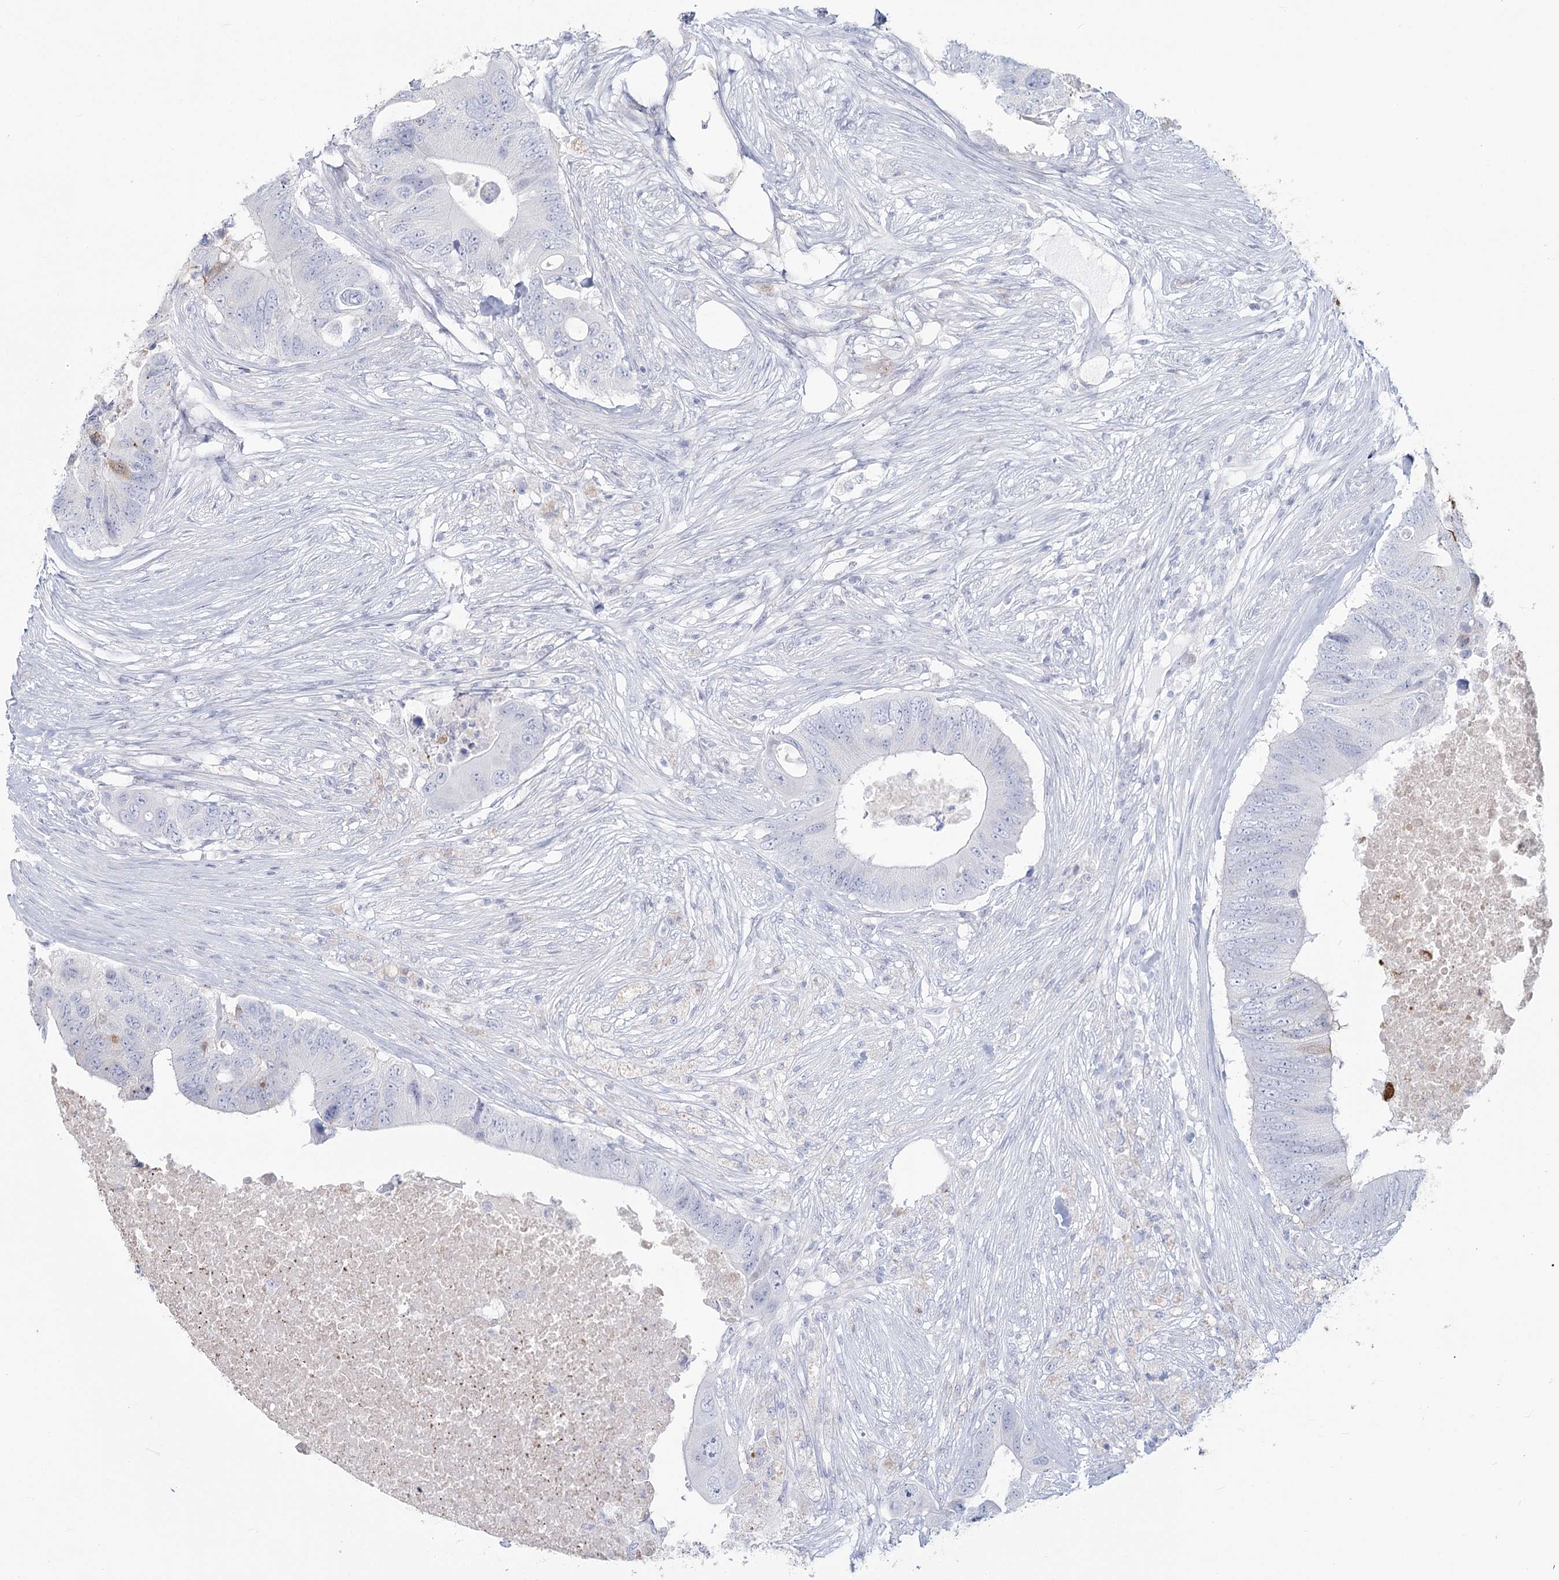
{"staining": {"intensity": "moderate", "quantity": "<25%", "location": "cytoplasmic/membranous"}, "tissue": "colorectal cancer", "cell_type": "Tumor cells", "image_type": "cancer", "snomed": [{"axis": "morphology", "description": "Adenocarcinoma, NOS"}, {"axis": "topography", "description": "Colon"}], "caption": "Colorectal cancer (adenocarcinoma) stained for a protein (brown) shows moderate cytoplasmic/membranous positive positivity in approximately <25% of tumor cells.", "gene": "SLC6A19", "patient": {"sex": "male", "age": 71}}